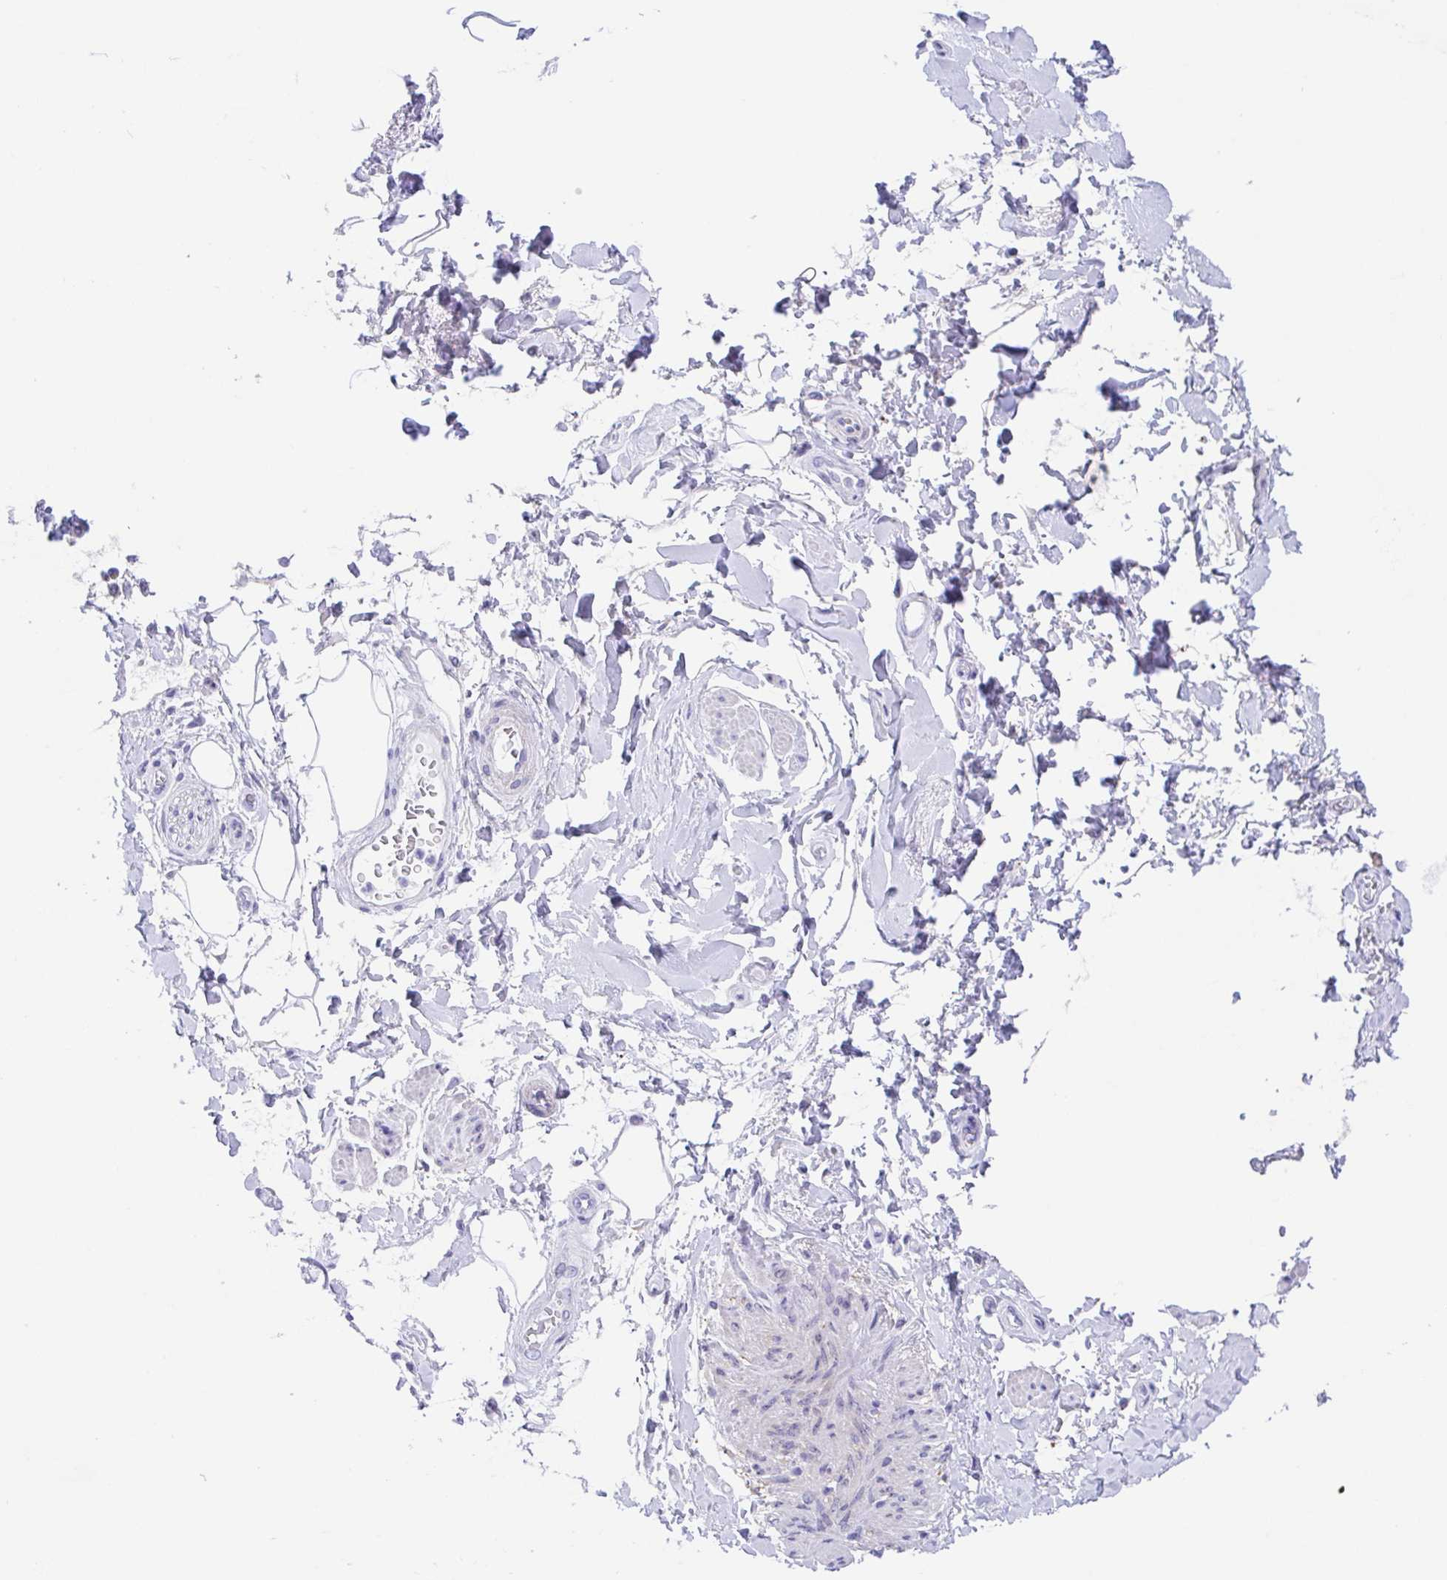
{"staining": {"intensity": "negative", "quantity": "none", "location": "none"}, "tissue": "adipose tissue", "cell_type": "Adipocytes", "image_type": "normal", "snomed": [{"axis": "morphology", "description": "Normal tissue, NOS"}, {"axis": "topography", "description": "Urinary bladder"}, {"axis": "topography", "description": "Peripheral nerve tissue"}], "caption": "The IHC image has no significant staining in adipocytes of adipose tissue. (DAB (3,3'-diaminobenzidine) IHC, high magnification).", "gene": "MUCL3", "patient": {"sex": "female", "age": 60}}